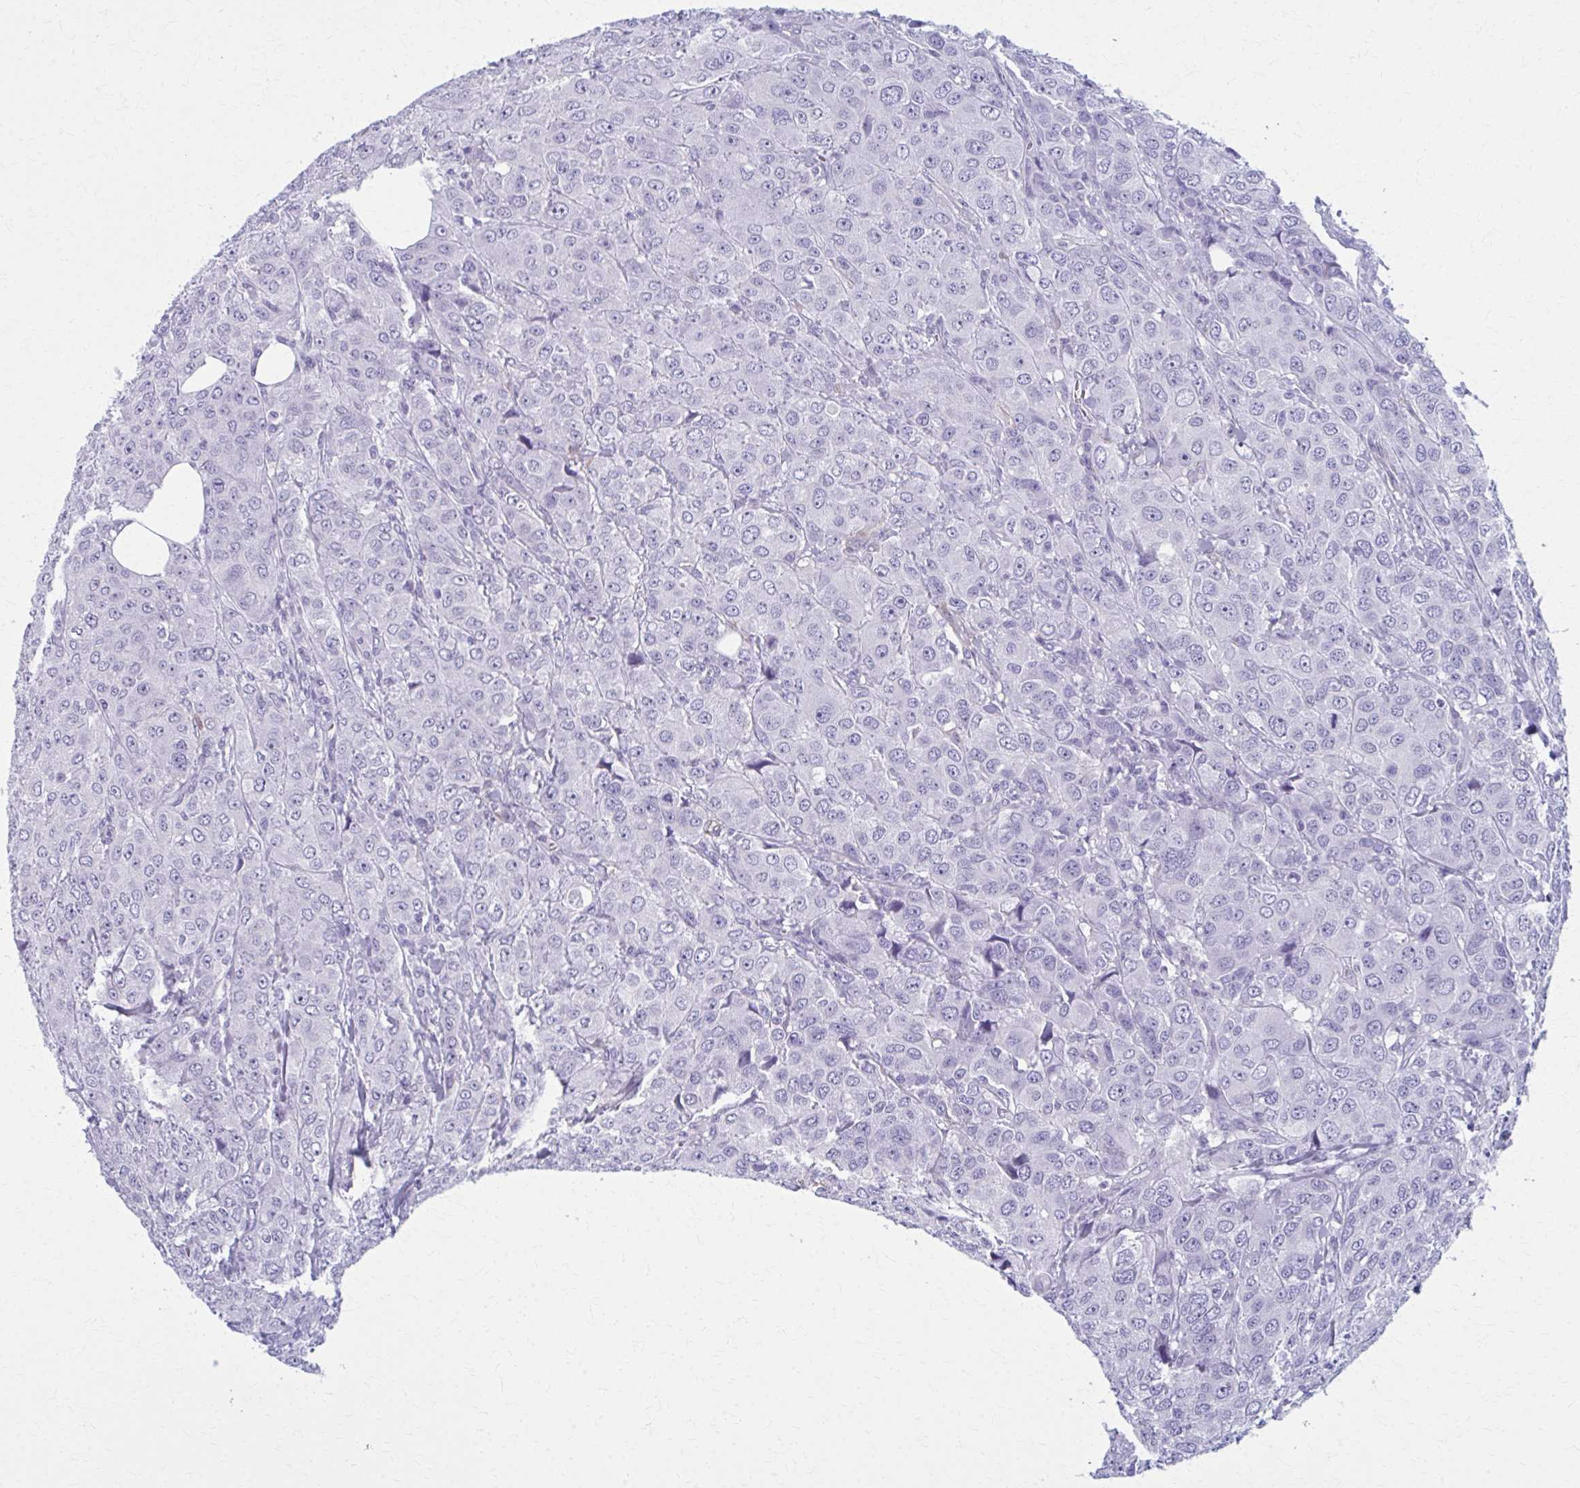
{"staining": {"intensity": "negative", "quantity": "none", "location": "none"}, "tissue": "breast cancer", "cell_type": "Tumor cells", "image_type": "cancer", "snomed": [{"axis": "morphology", "description": "Duct carcinoma"}, {"axis": "topography", "description": "Breast"}], "caption": "Human breast cancer (infiltrating ductal carcinoma) stained for a protein using immunohistochemistry displays no positivity in tumor cells.", "gene": "MPLKIP", "patient": {"sex": "female", "age": 43}}